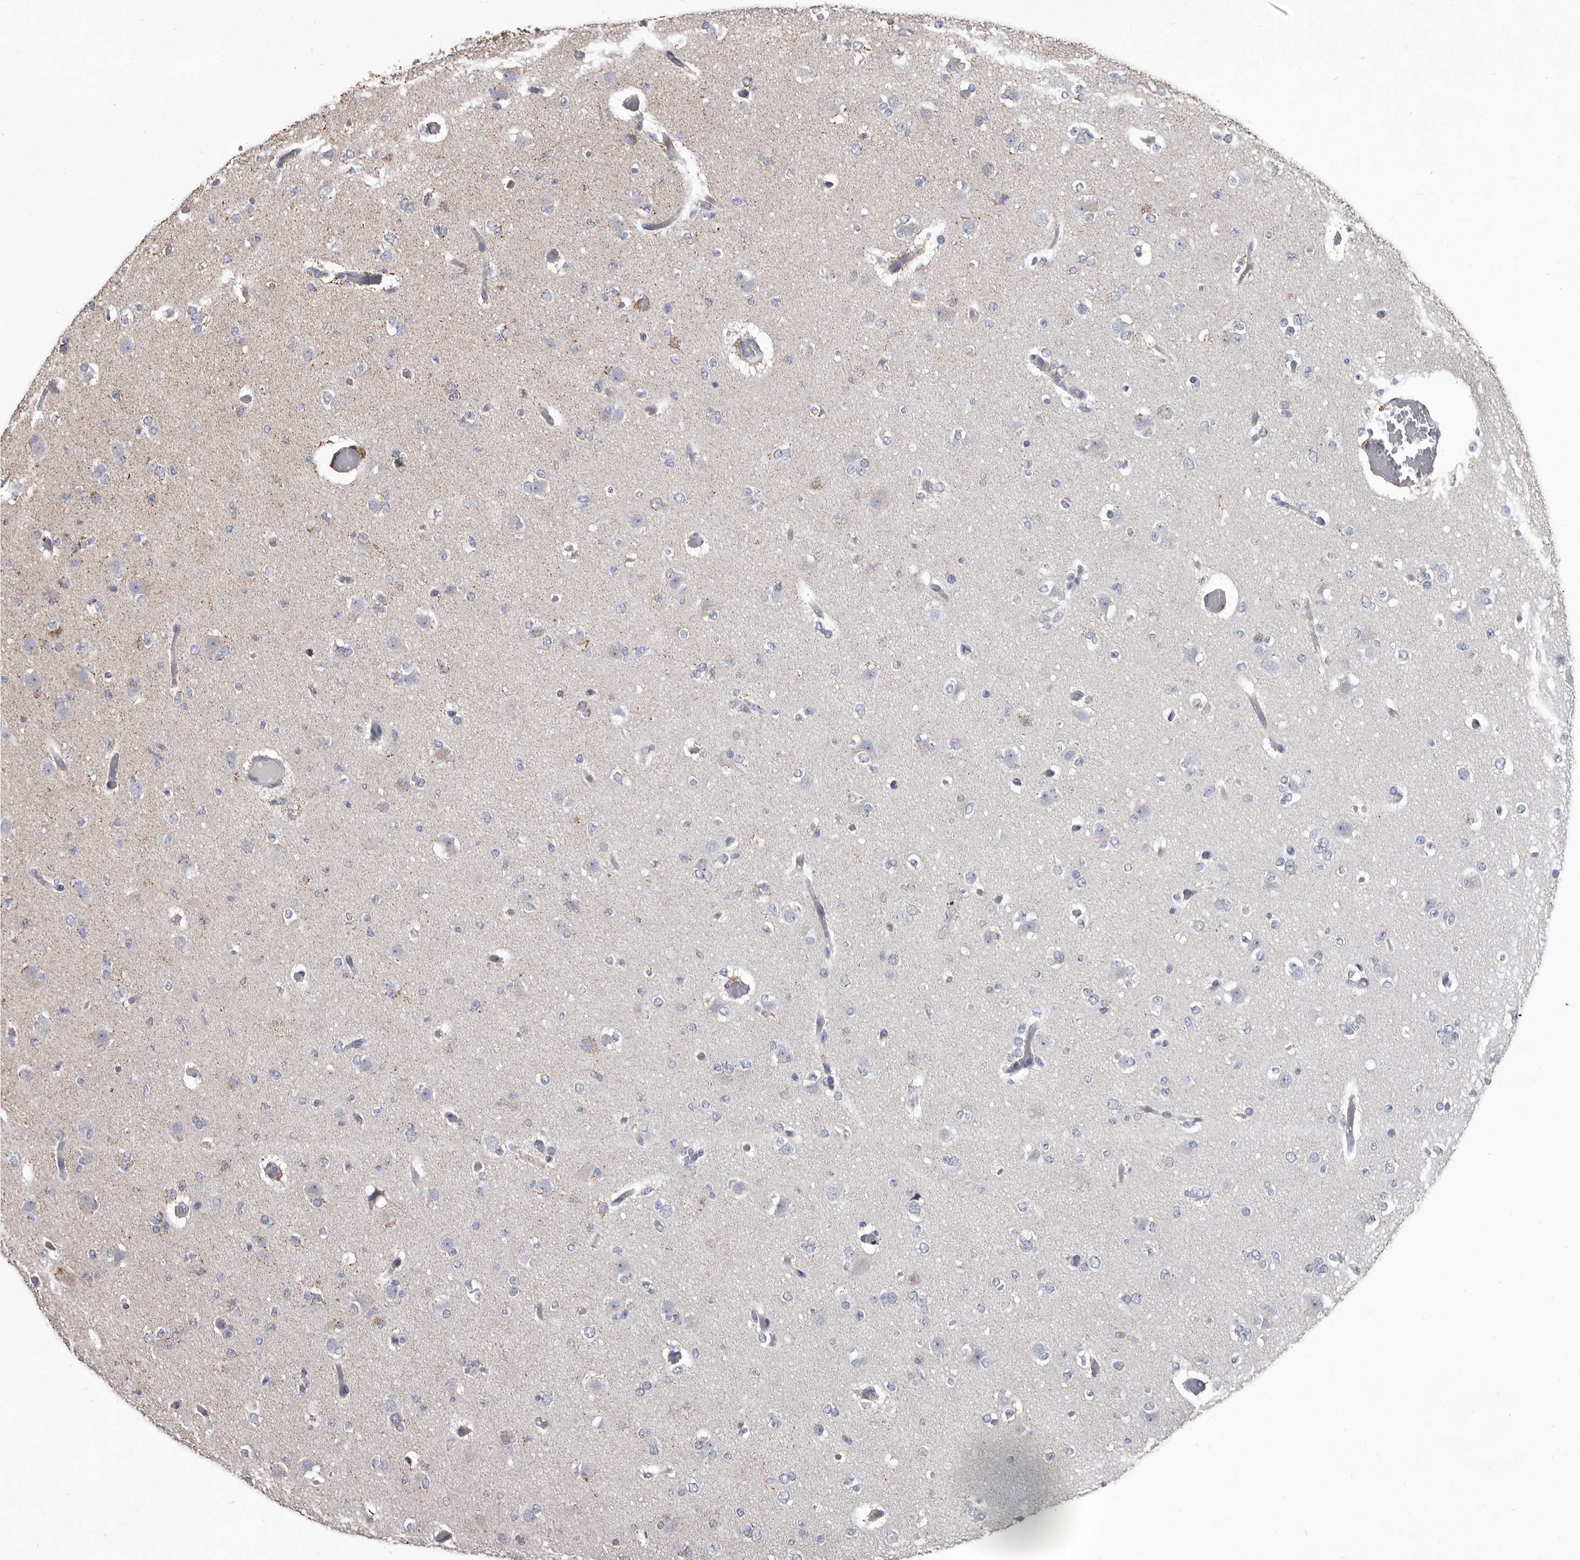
{"staining": {"intensity": "negative", "quantity": "none", "location": "none"}, "tissue": "glioma", "cell_type": "Tumor cells", "image_type": "cancer", "snomed": [{"axis": "morphology", "description": "Glioma, malignant, Low grade"}, {"axis": "topography", "description": "Brain"}], "caption": "Glioma was stained to show a protein in brown. There is no significant staining in tumor cells.", "gene": "ALDH5A1", "patient": {"sex": "female", "age": 22}}